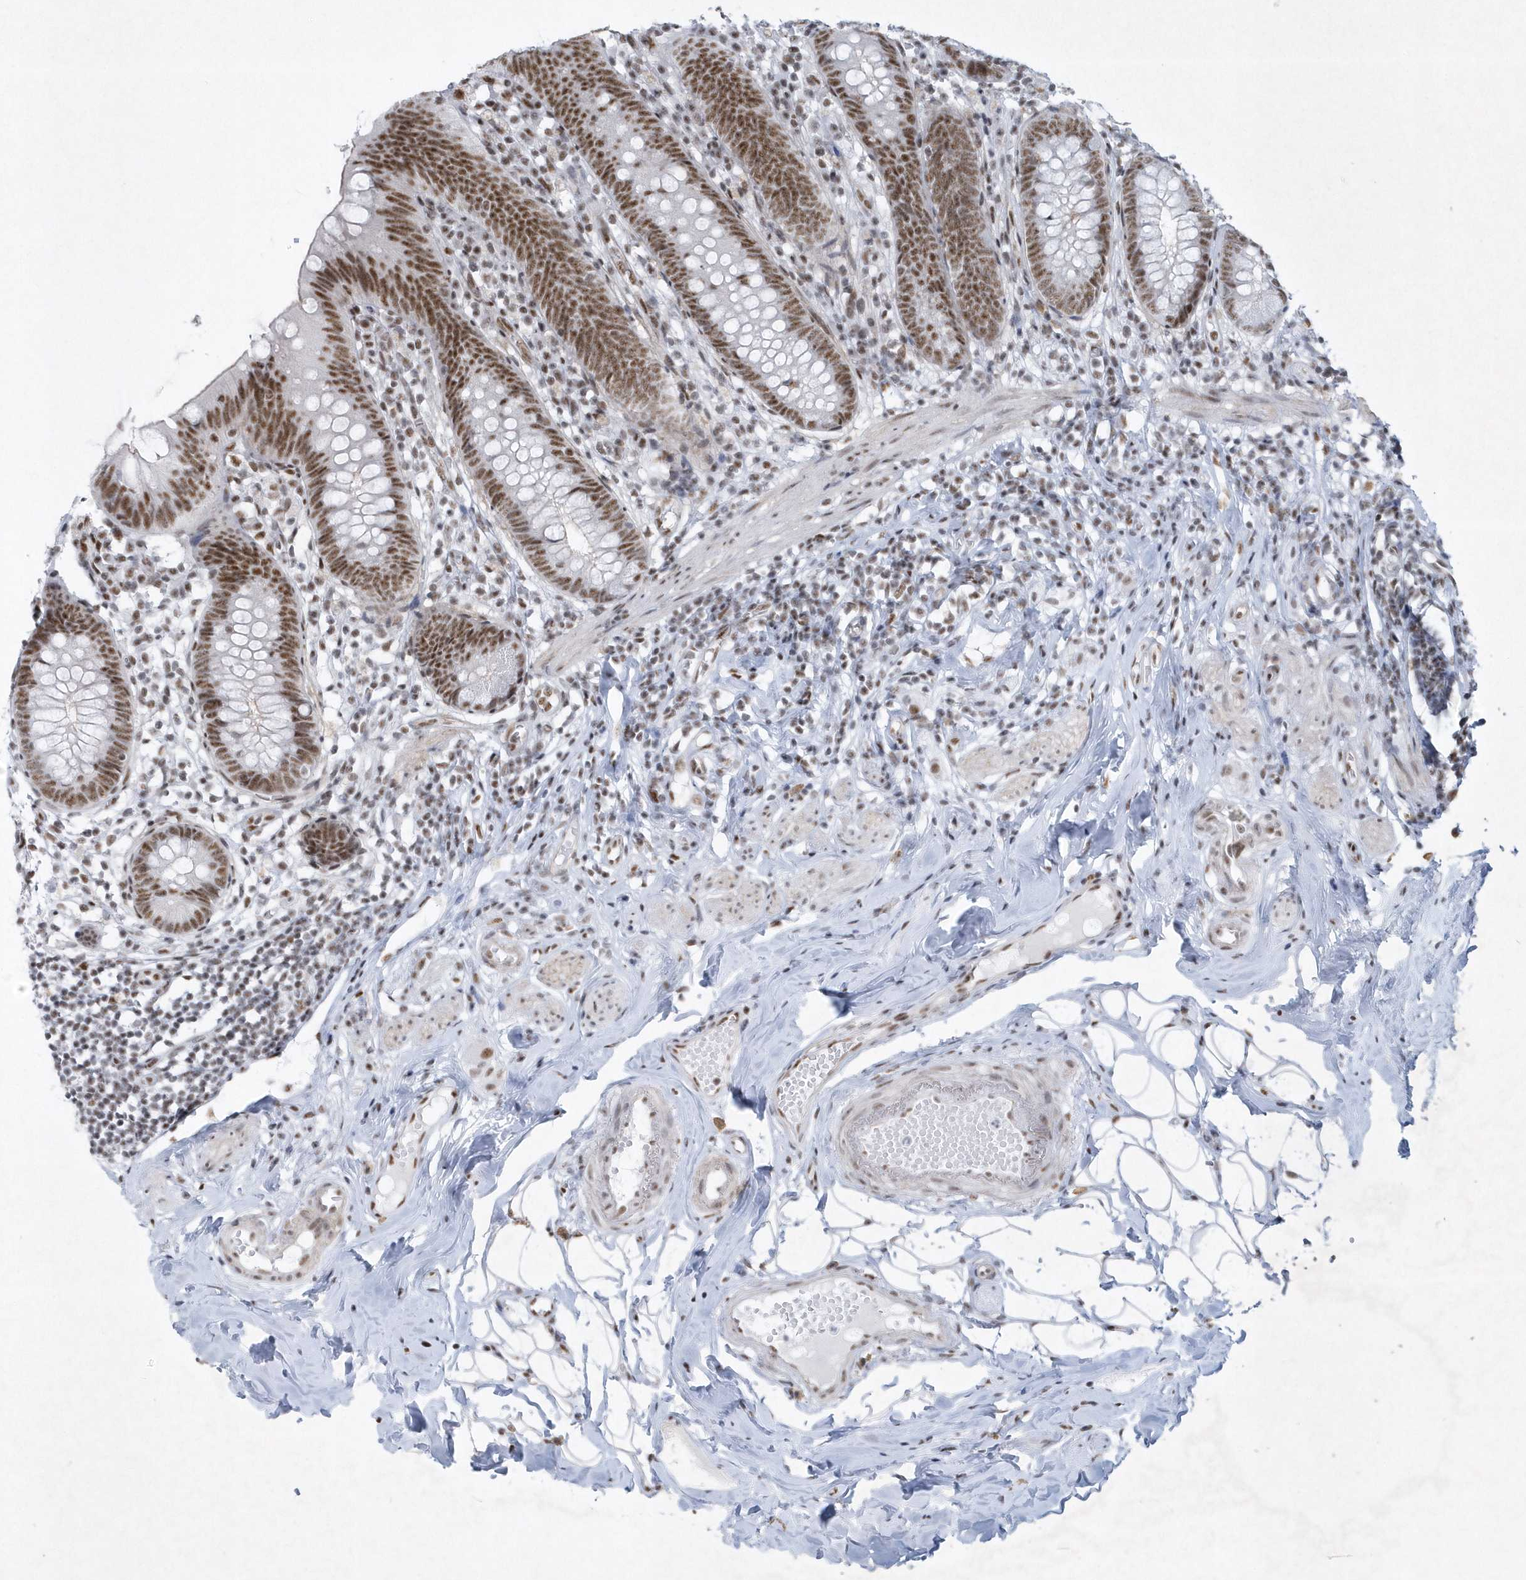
{"staining": {"intensity": "moderate", "quantity": ">75%", "location": "nuclear"}, "tissue": "appendix", "cell_type": "Glandular cells", "image_type": "normal", "snomed": [{"axis": "morphology", "description": "Normal tissue, NOS"}, {"axis": "topography", "description": "Appendix"}], "caption": "Brown immunohistochemical staining in normal human appendix demonstrates moderate nuclear expression in about >75% of glandular cells. (DAB (3,3'-diaminobenzidine) = brown stain, brightfield microscopy at high magnification).", "gene": "DCLRE1A", "patient": {"sex": "female", "age": 62}}